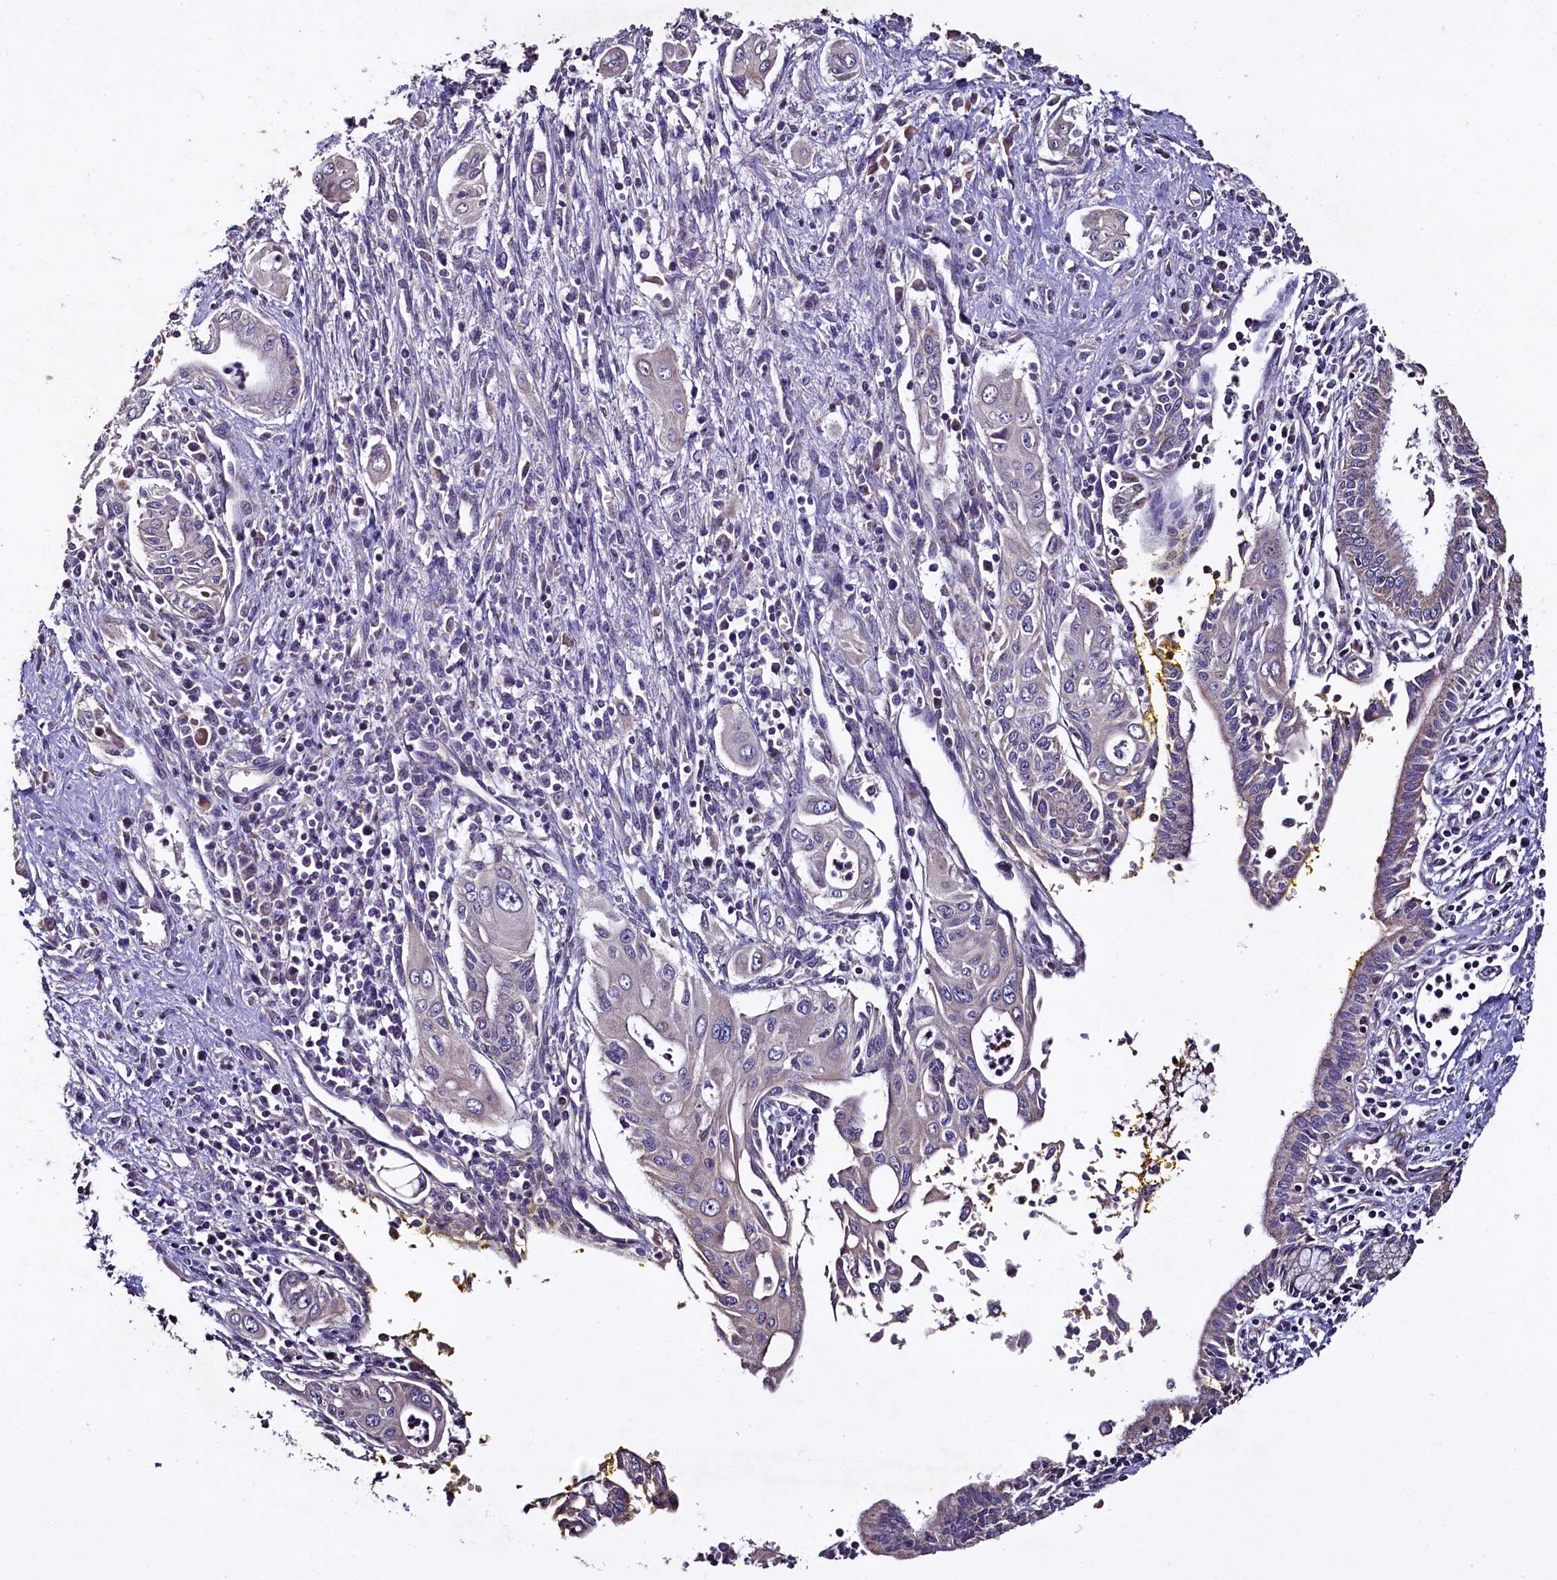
{"staining": {"intensity": "negative", "quantity": "none", "location": "none"}, "tissue": "pancreatic cancer", "cell_type": "Tumor cells", "image_type": "cancer", "snomed": [{"axis": "morphology", "description": "Adenocarcinoma, NOS"}, {"axis": "topography", "description": "Pancreas"}], "caption": "IHC micrograph of pancreatic adenocarcinoma stained for a protein (brown), which shows no staining in tumor cells. The staining is performed using DAB brown chromogen with nuclei counter-stained in using hematoxylin.", "gene": "COQ9", "patient": {"sex": "male", "age": 58}}